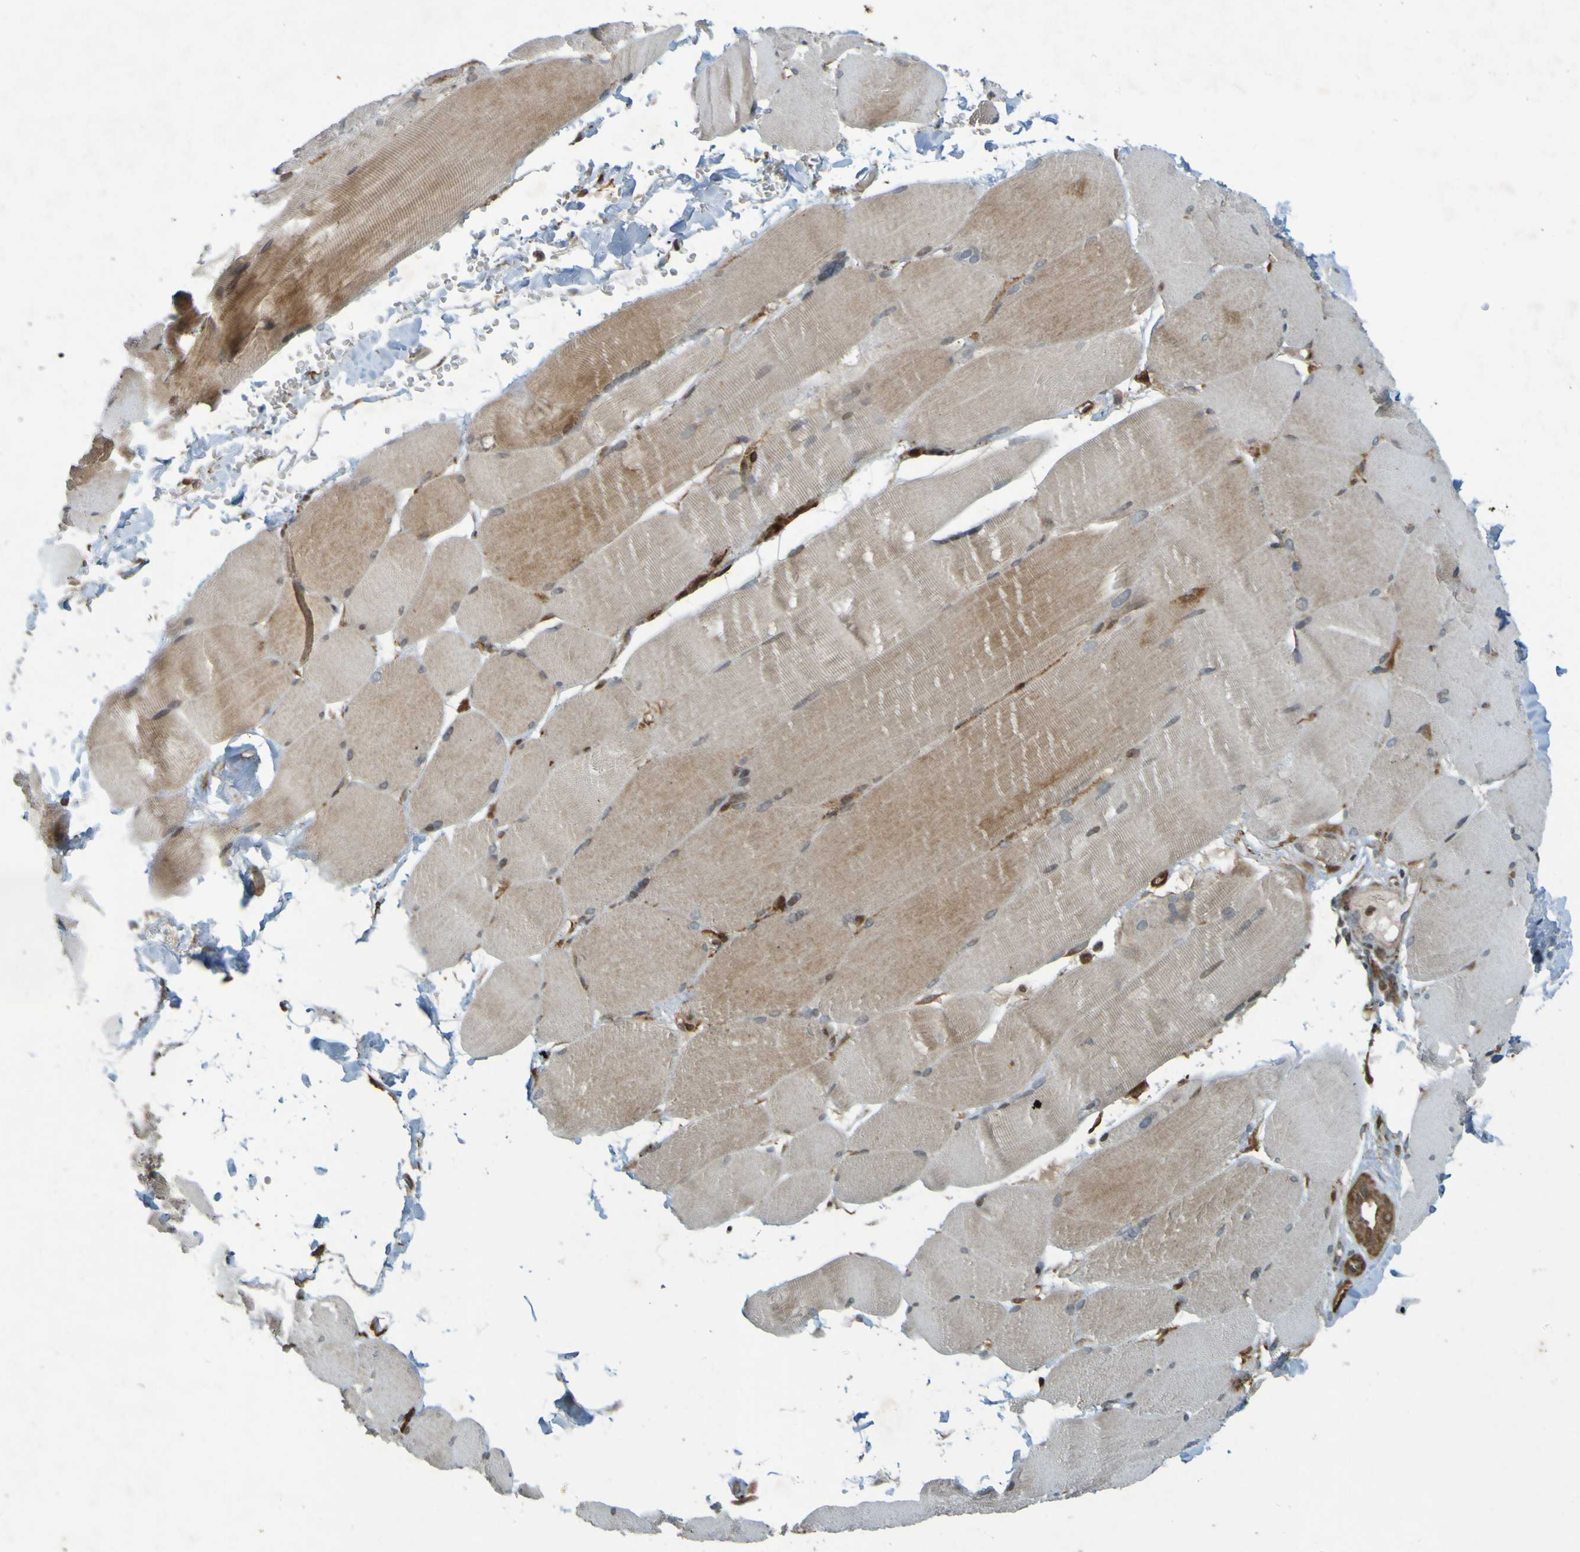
{"staining": {"intensity": "moderate", "quantity": ">75%", "location": "cytoplasmic/membranous"}, "tissue": "skeletal muscle", "cell_type": "Myocytes", "image_type": "normal", "snomed": [{"axis": "morphology", "description": "Normal tissue, NOS"}, {"axis": "topography", "description": "Skin"}, {"axis": "topography", "description": "Skeletal muscle"}], "caption": "An image showing moderate cytoplasmic/membranous expression in approximately >75% of myocytes in normal skeletal muscle, as visualized by brown immunohistochemical staining.", "gene": "GUCY1A1", "patient": {"sex": "male", "age": 83}}